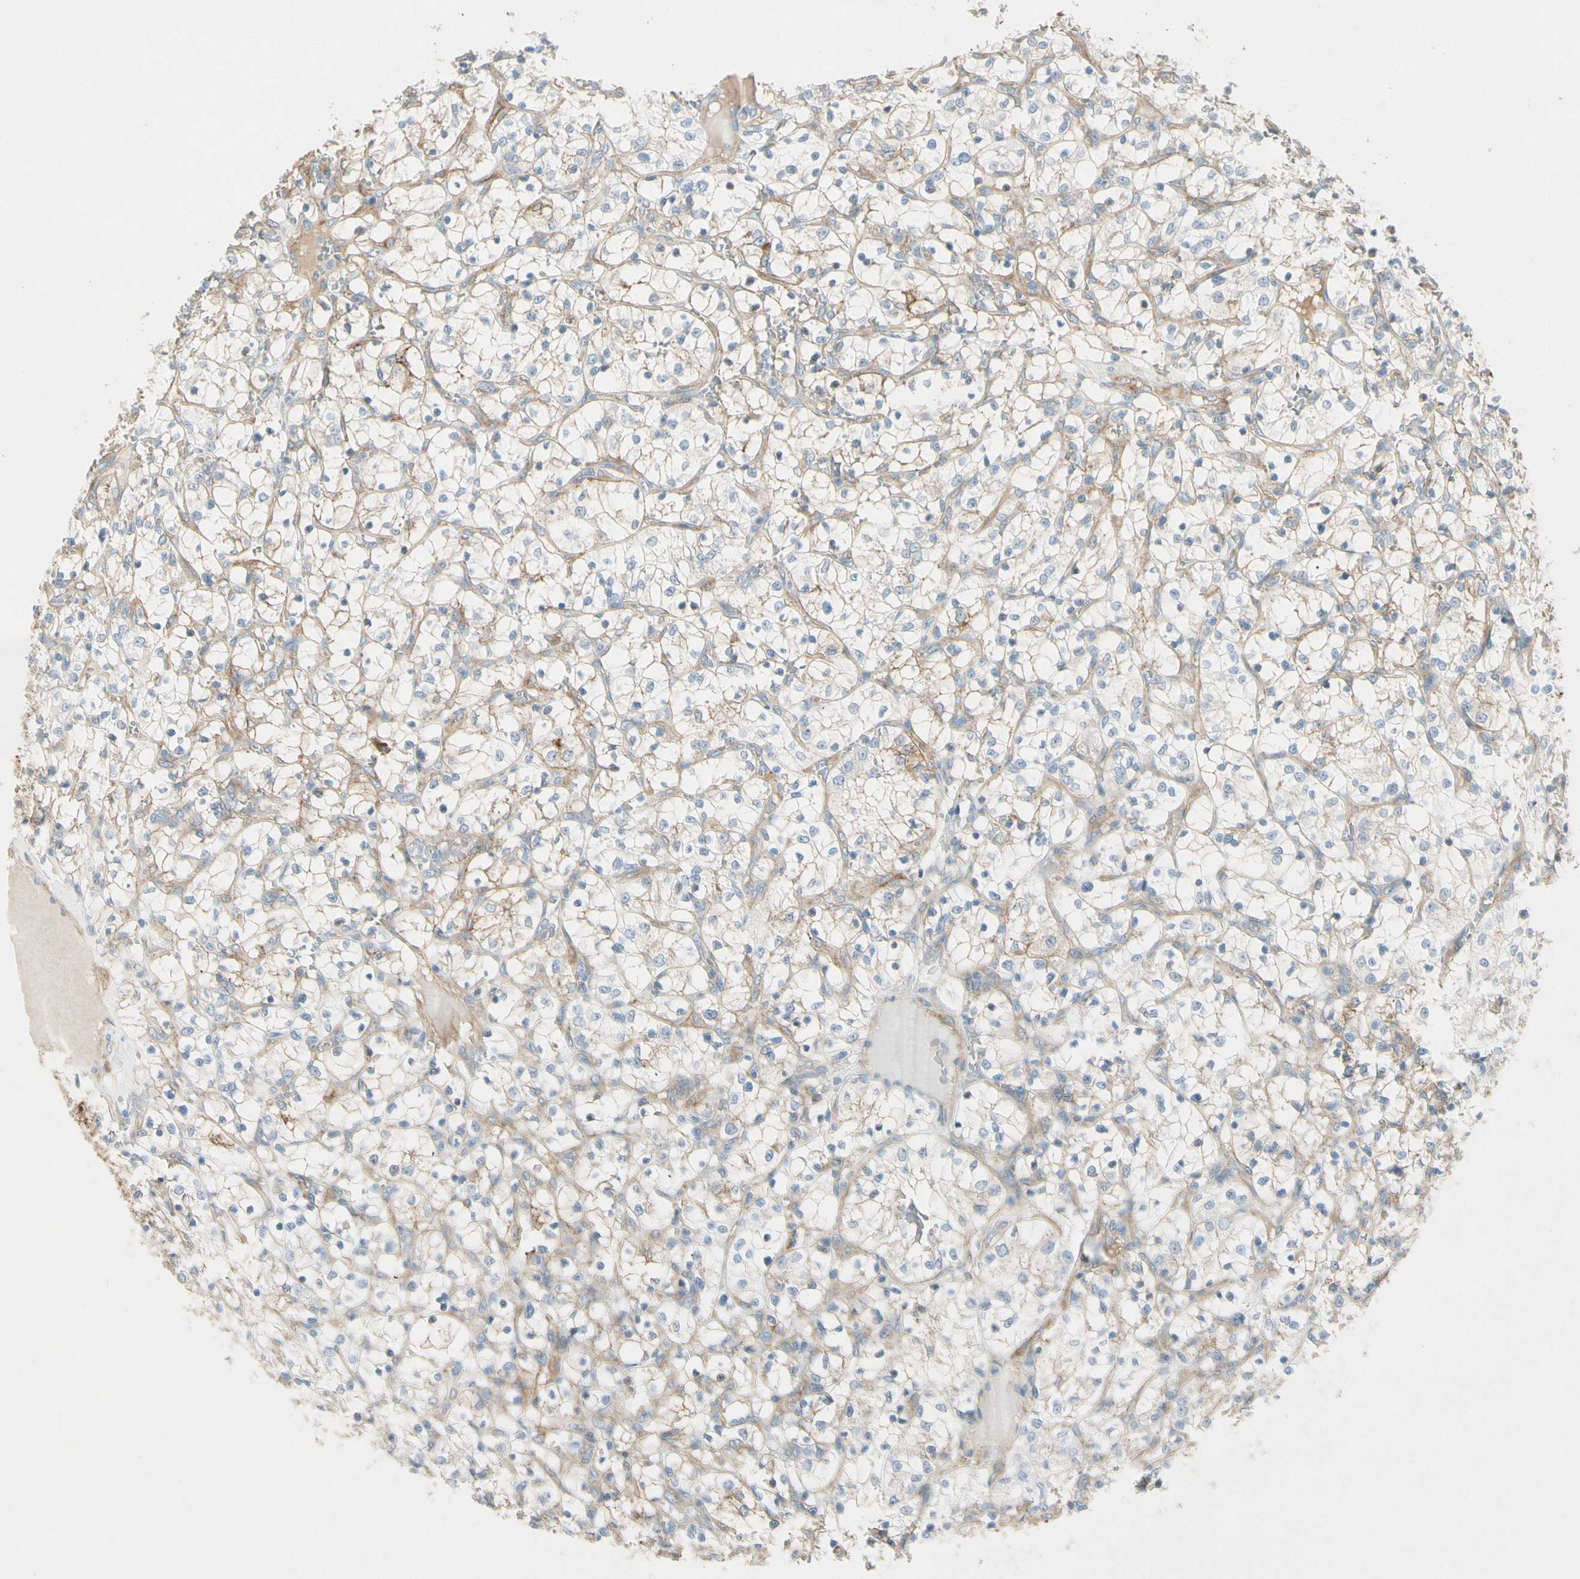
{"staining": {"intensity": "weak", "quantity": ">75%", "location": "cytoplasmic/membranous"}, "tissue": "renal cancer", "cell_type": "Tumor cells", "image_type": "cancer", "snomed": [{"axis": "morphology", "description": "Adenocarcinoma, NOS"}, {"axis": "topography", "description": "Kidney"}], "caption": "Renal cancer stained for a protein (brown) demonstrates weak cytoplasmic/membranous positive positivity in about >75% of tumor cells.", "gene": "ITGA3", "patient": {"sex": "female", "age": 69}}